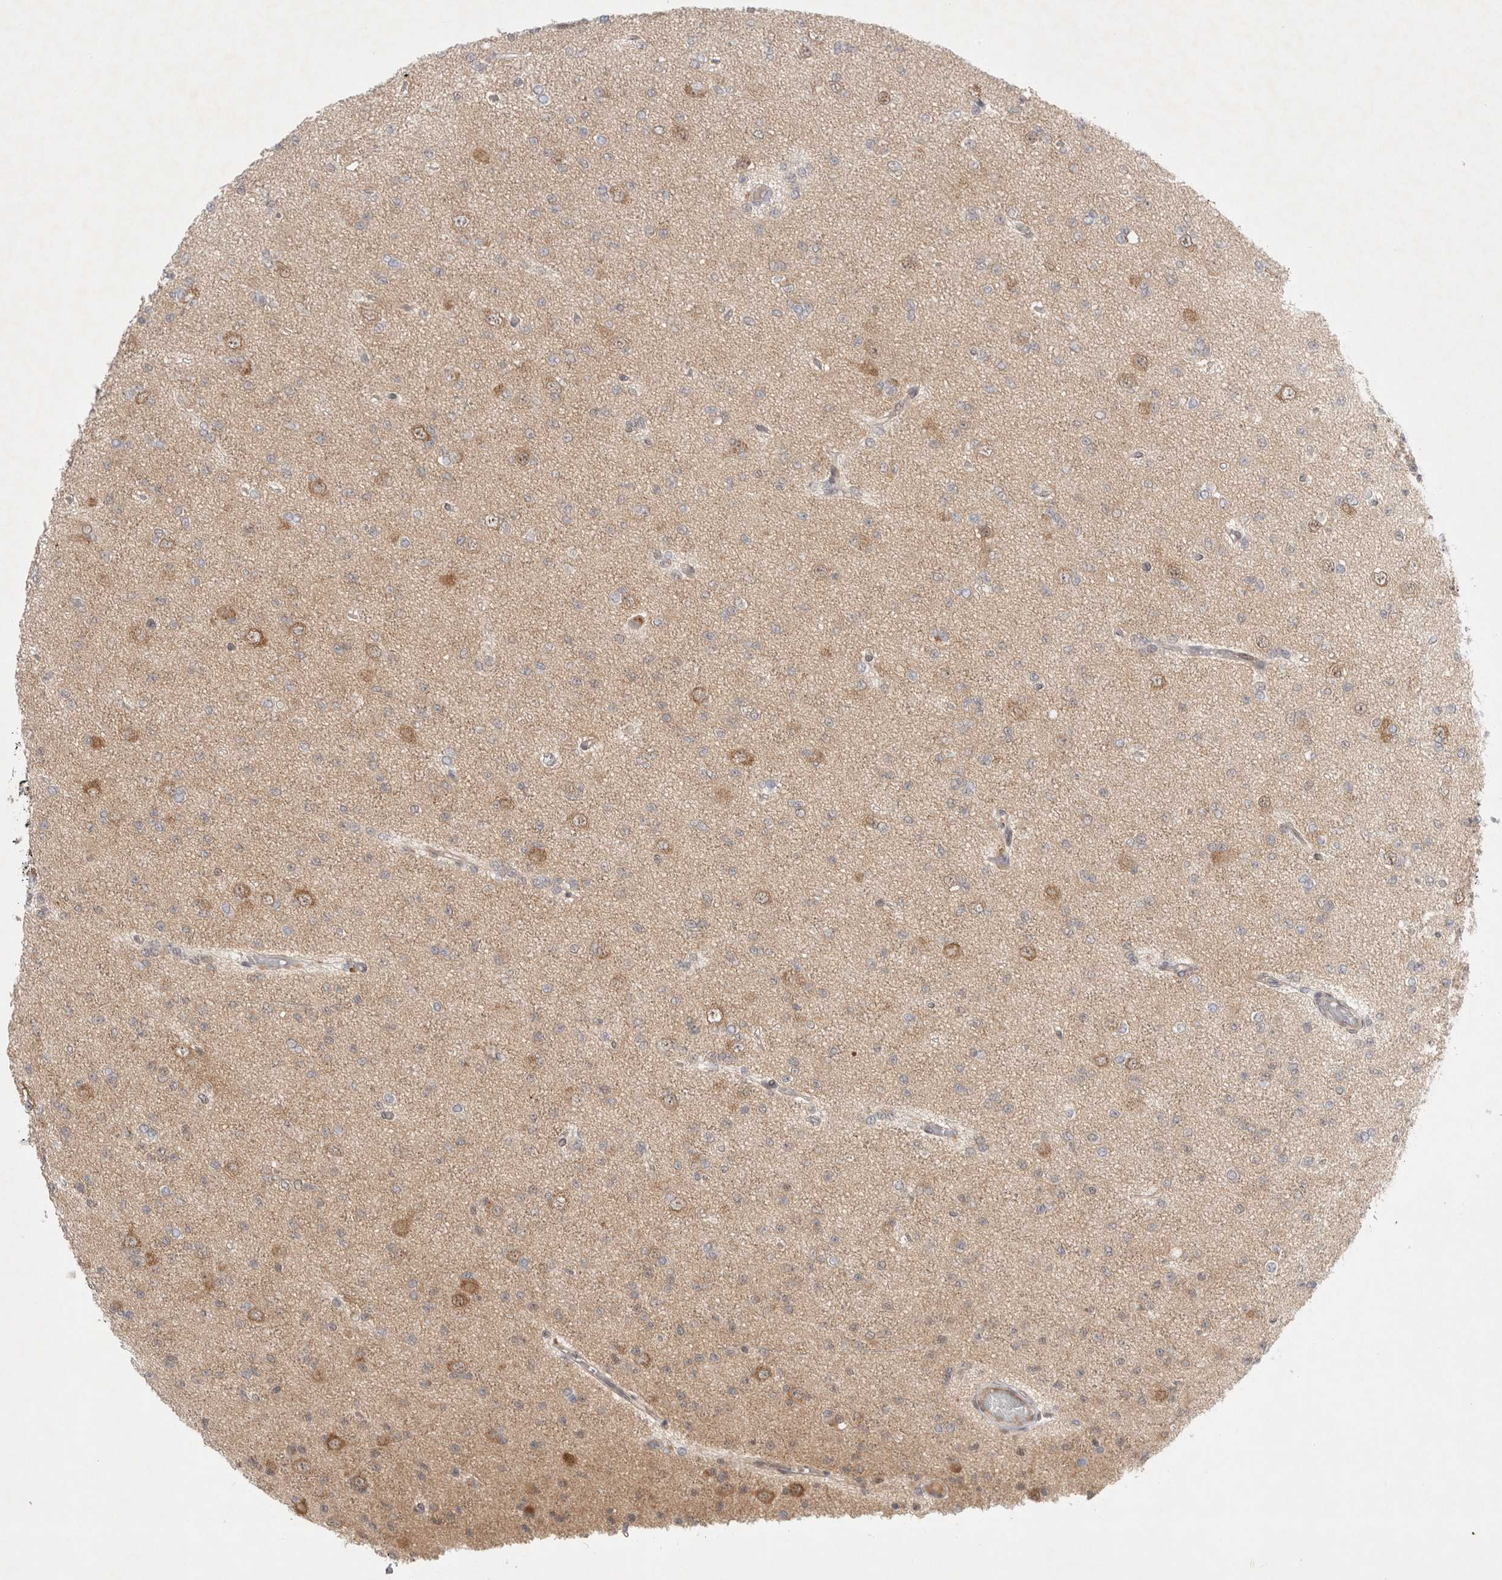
{"staining": {"intensity": "weak", "quantity": "25%-75%", "location": "cytoplasmic/membranous,nuclear"}, "tissue": "glioma", "cell_type": "Tumor cells", "image_type": "cancer", "snomed": [{"axis": "morphology", "description": "Glioma, malignant, Low grade"}, {"axis": "topography", "description": "Brain"}], "caption": "About 25%-75% of tumor cells in human glioma display weak cytoplasmic/membranous and nuclear protein expression as visualized by brown immunohistochemical staining.", "gene": "WIPF2", "patient": {"sex": "female", "age": 22}}